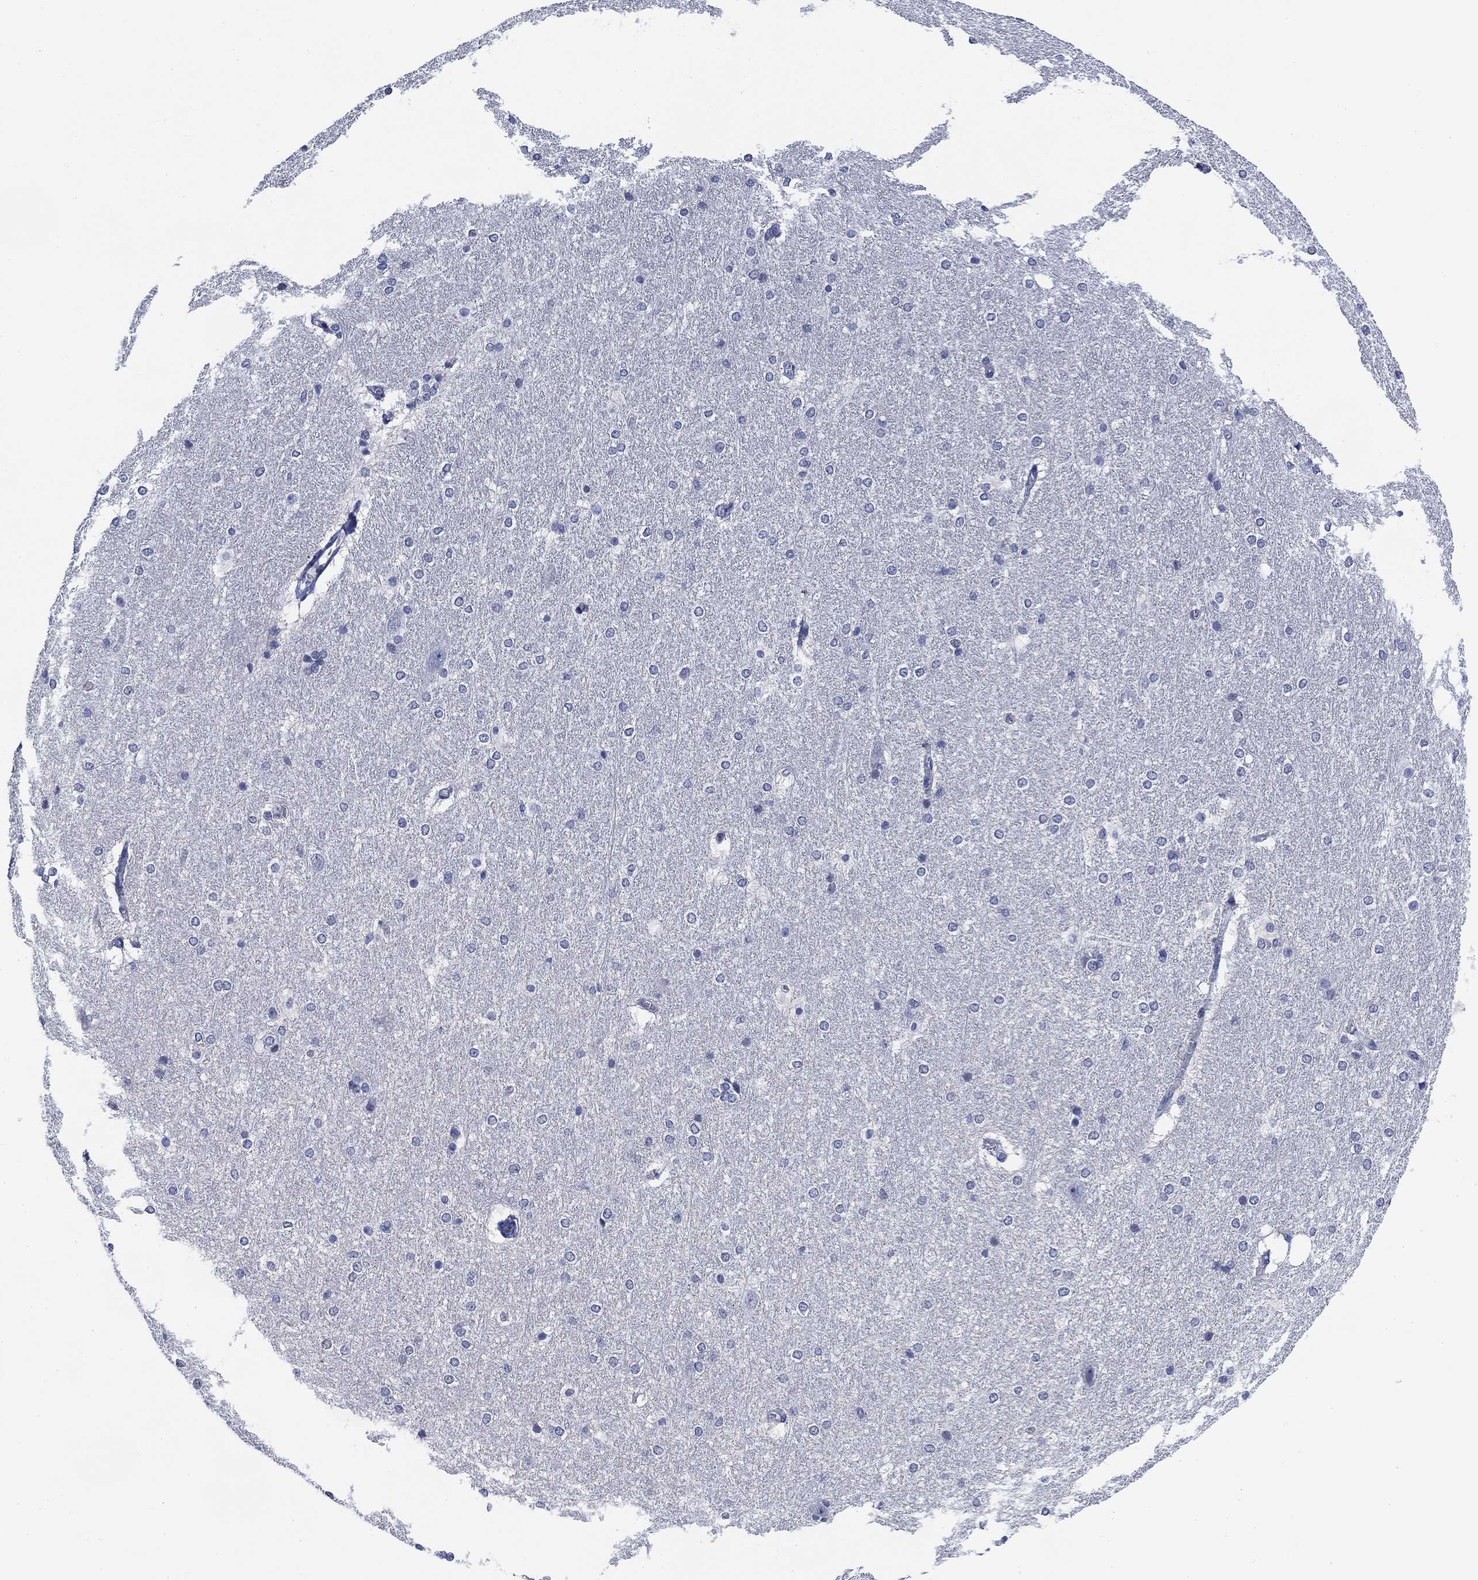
{"staining": {"intensity": "negative", "quantity": "none", "location": "none"}, "tissue": "hippocampus", "cell_type": "Glial cells", "image_type": "normal", "snomed": [{"axis": "morphology", "description": "Normal tissue, NOS"}, {"axis": "topography", "description": "Cerebral cortex"}, {"axis": "topography", "description": "Hippocampus"}], "caption": "Immunohistochemistry photomicrograph of normal human hippocampus stained for a protein (brown), which shows no positivity in glial cells.", "gene": "DAZL", "patient": {"sex": "female", "age": 19}}